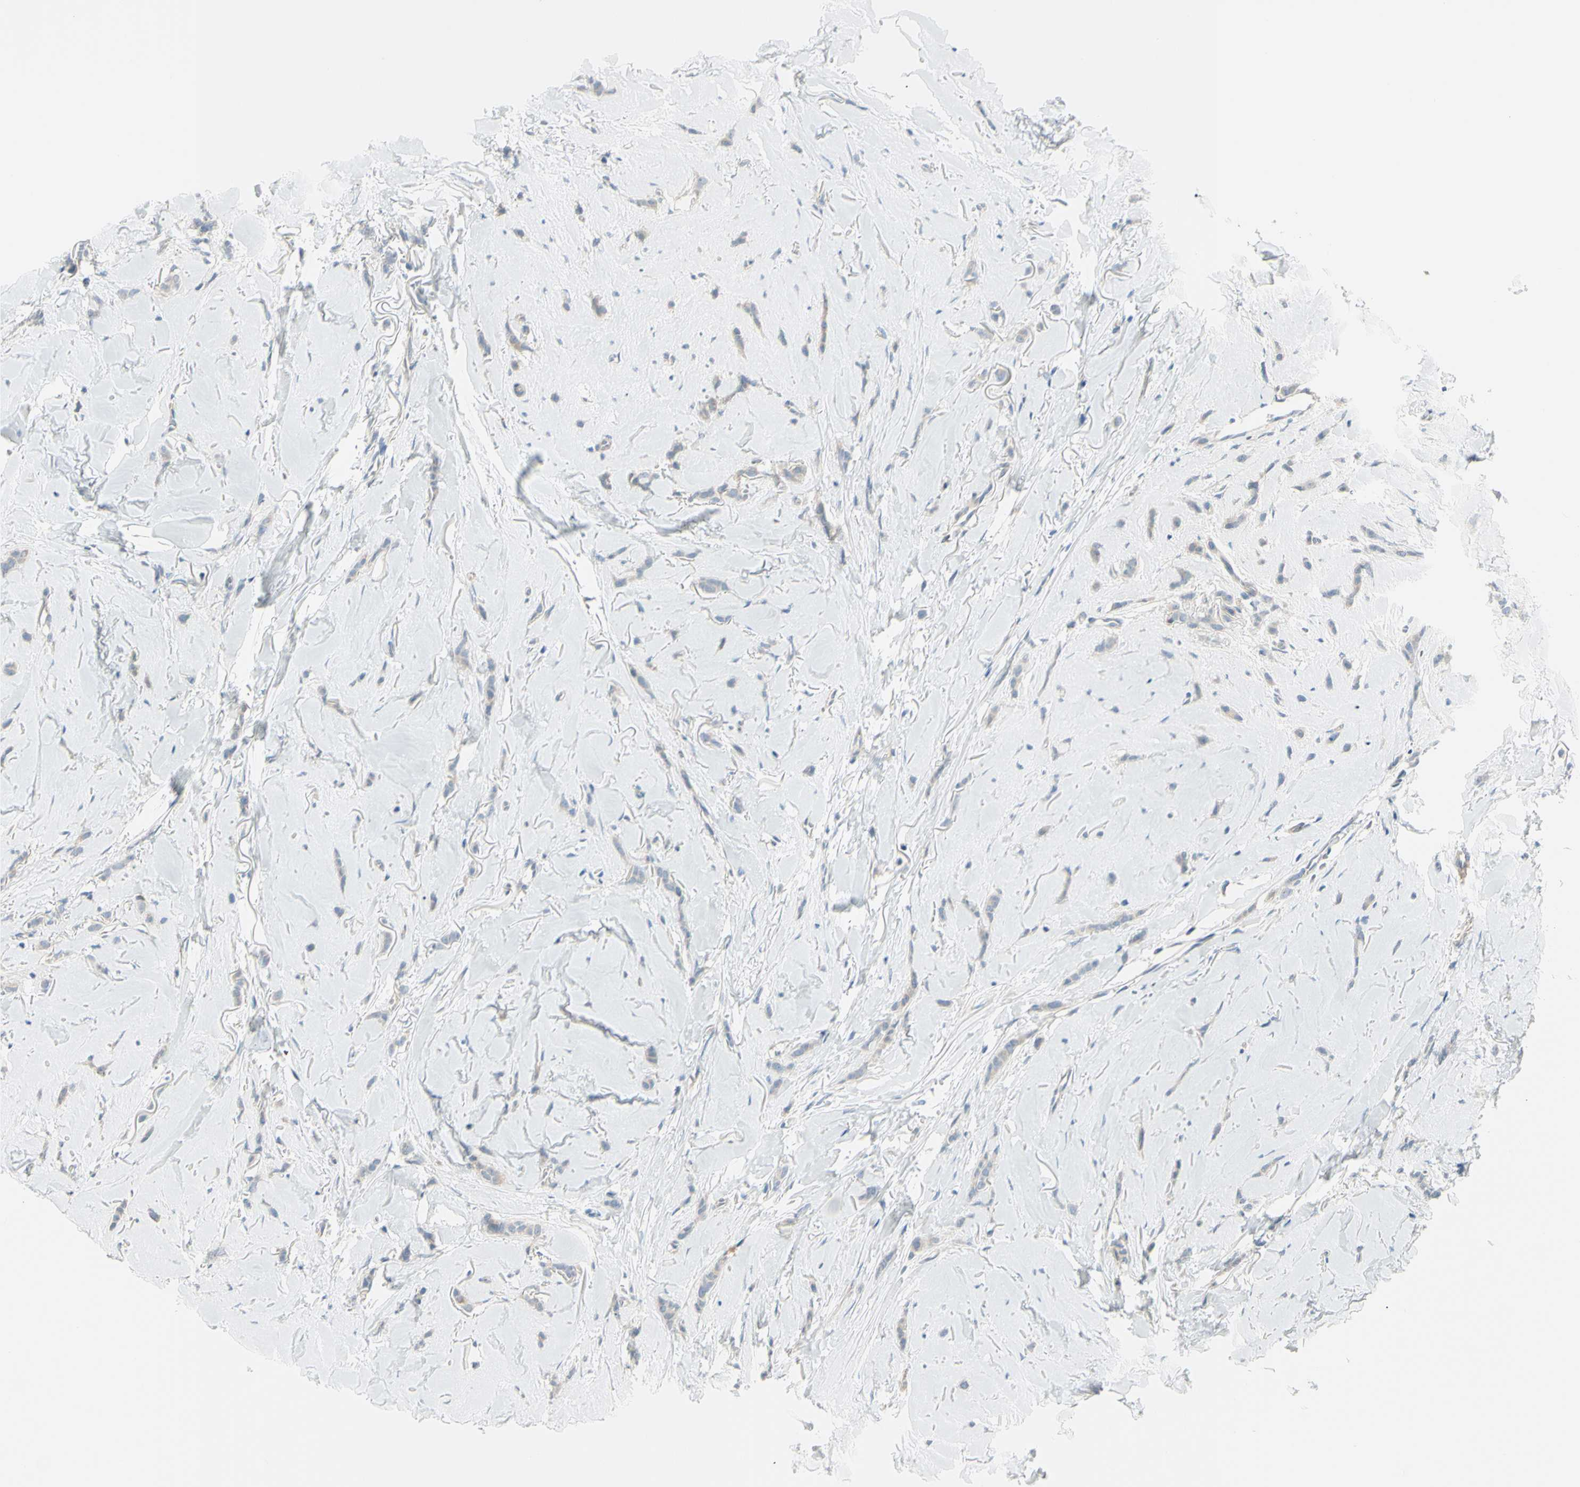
{"staining": {"intensity": "negative", "quantity": "none", "location": "none"}, "tissue": "breast cancer", "cell_type": "Tumor cells", "image_type": "cancer", "snomed": [{"axis": "morphology", "description": "Lobular carcinoma"}, {"axis": "topography", "description": "Skin"}, {"axis": "topography", "description": "Breast"}], "caption": "Immunohistochemical staining of breast cancer displays no significant positivity in tumor cells.", "gene": "LRRK1", "patient": {"sex": "female", "age": 46}}